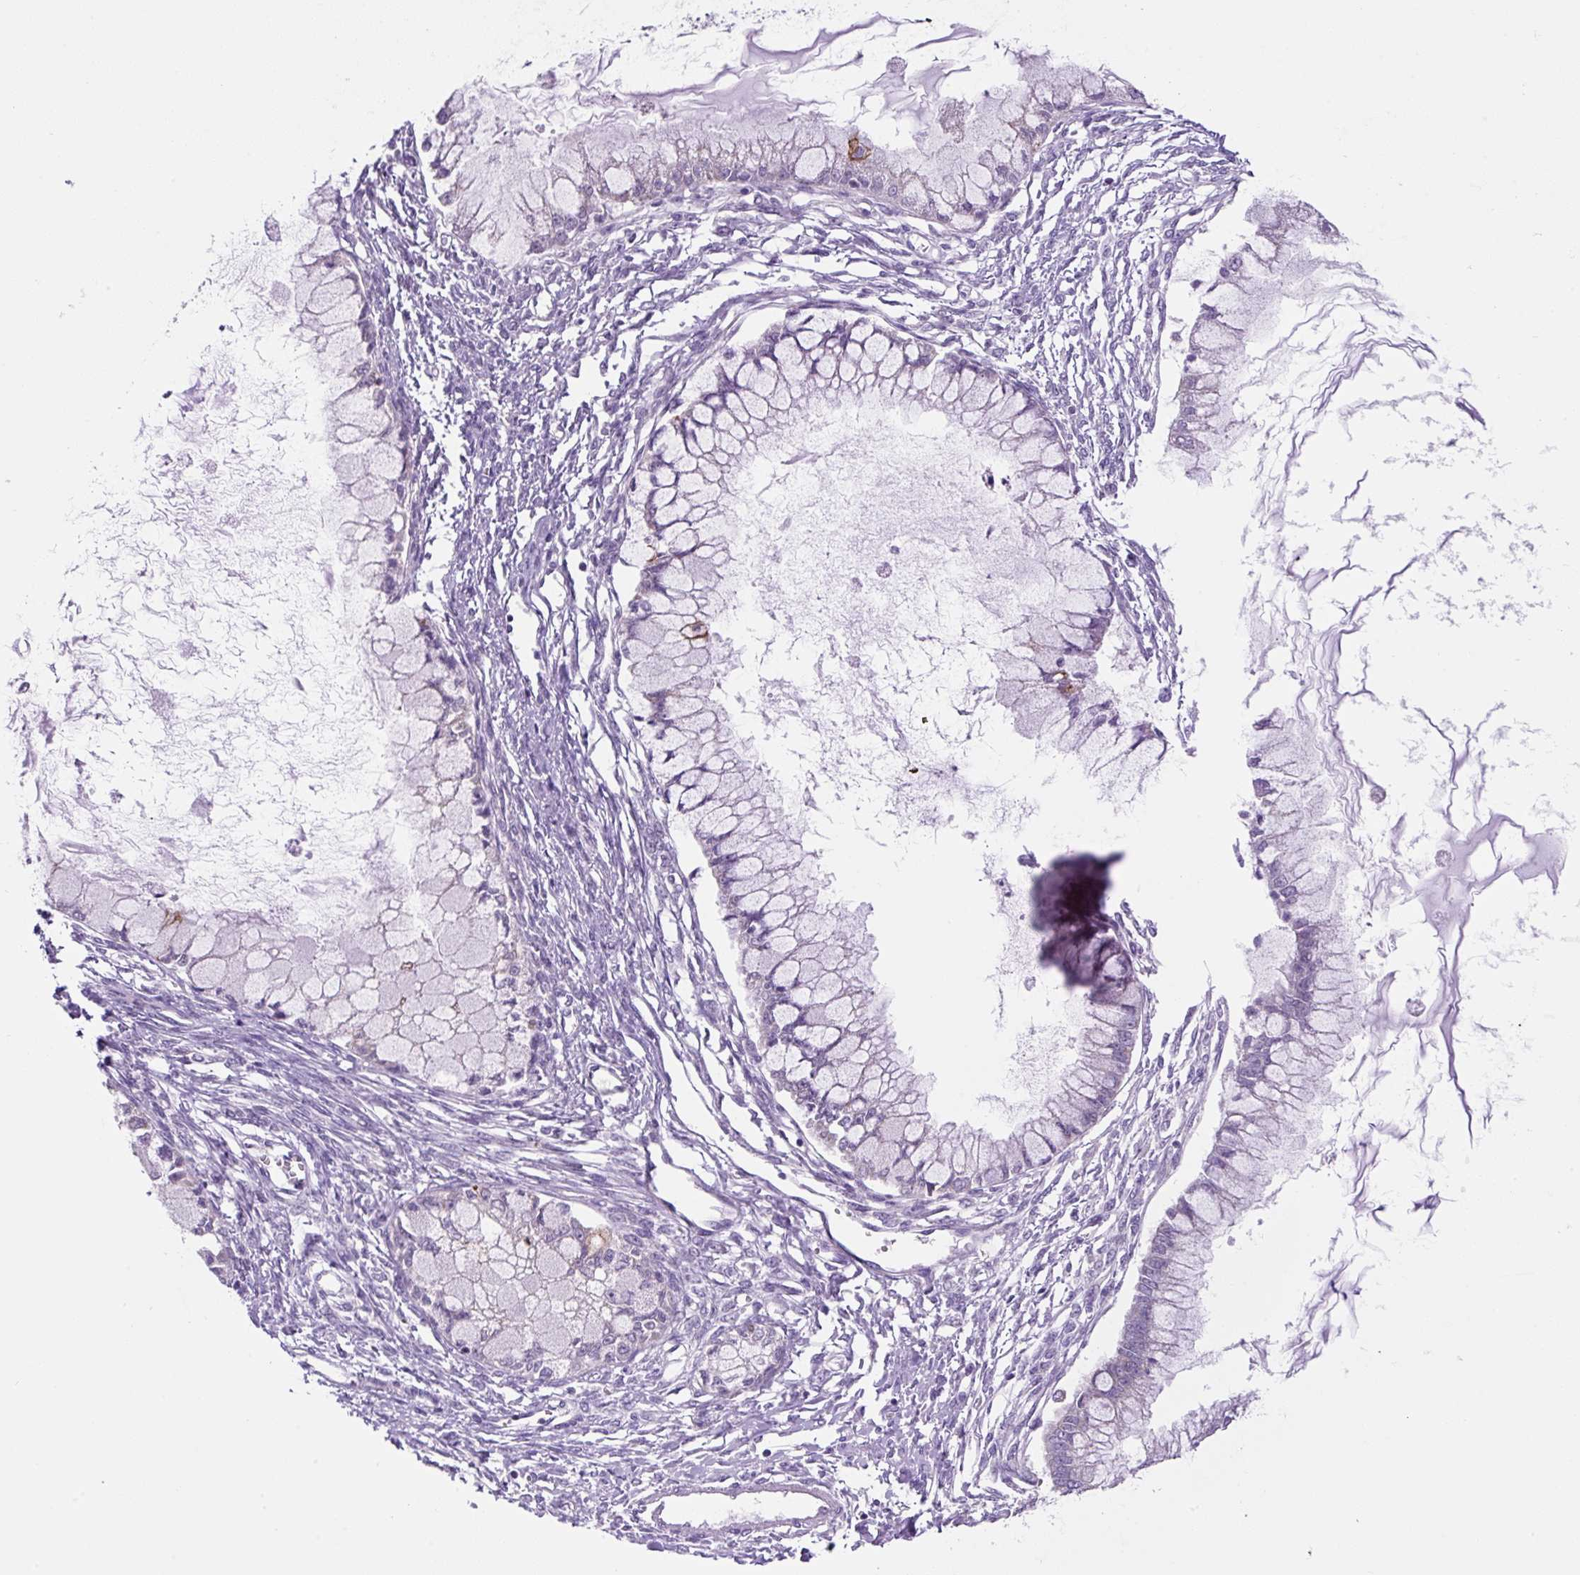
{"staining": {"intensity": "strong", "quantity": "<25%", "location": "cytoplasmic/membranous"}, "tissue": "ovarian cancer", "cell_type": "Tumor cells", "image_type": "cancer", "snomed": [{"axis": "morphology", "description": "Cystadenocarcinoma, mucinous, NOS"}, {"axis": "topography", "description": "Ovary"}], "caption": "Immunohistochemistry of human ovarian cancer (mucinous cystadenocarcinoma) shows medium levels of strong cytoplasmic/membranous staining in about <25% of tumor cells.", "gene": "OGDHL", "patient": {"sex": "female", "age": 34}}